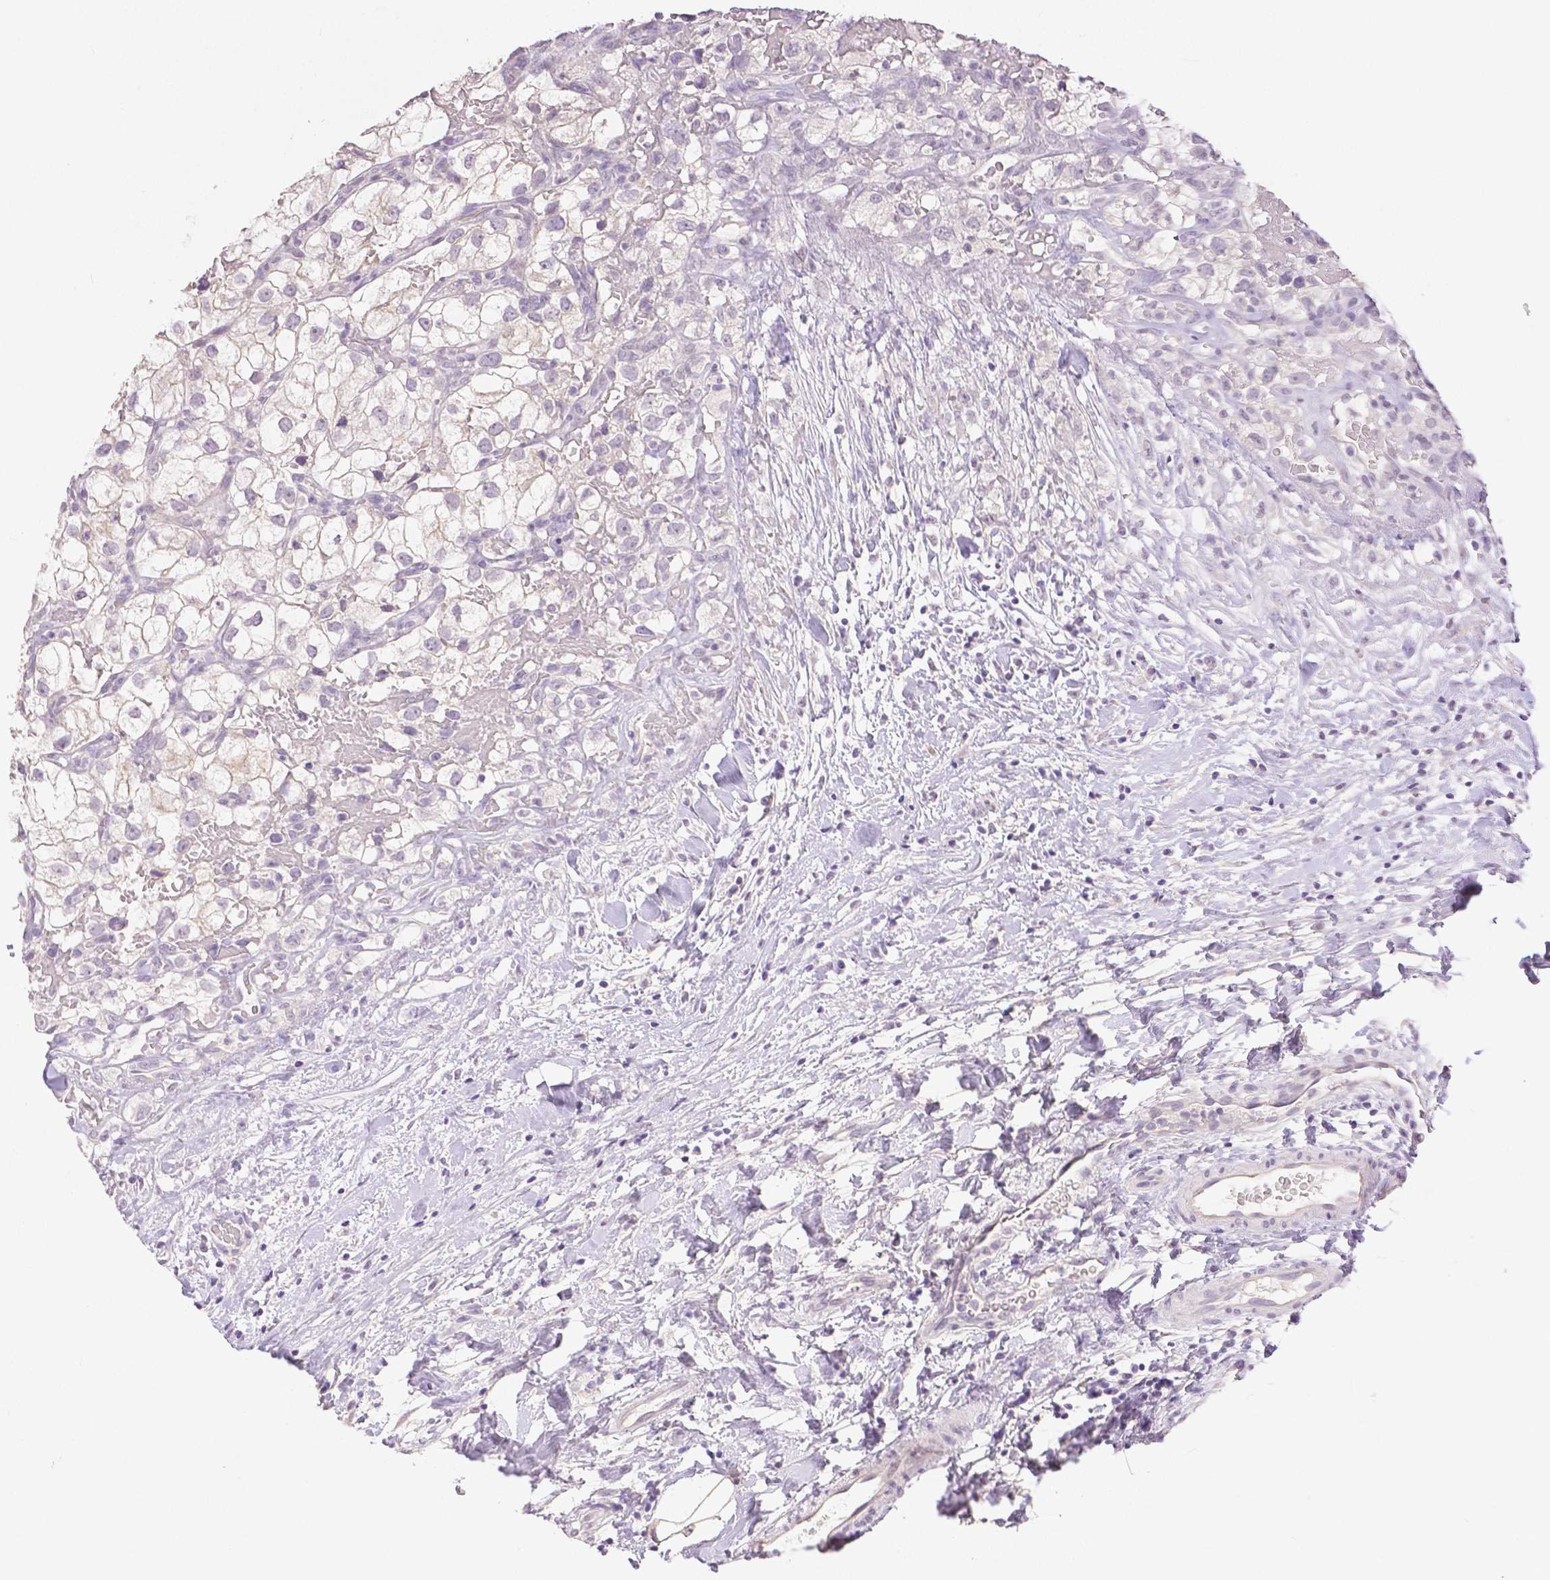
{"staining": {"intensity": "negative", "quantity": "none", "location": "none"}, "tissue": "renal cancer", "cell_type": "Tumor cells", "image_type": "cancer", "snomed": [{"axis": "morphology", "description": "Adenocarcinoma, NOS"}, {"axis": "topography", "description": "Kidney"}], "caption": "Protein analysis of renal adenocarcinoma reveals no significant staining in tumor cells. (Immunohistochemistry, brightfield microscopy, high magnification).", "gene": "OCLN", "patient": {"sex": "male", "age": 59}}